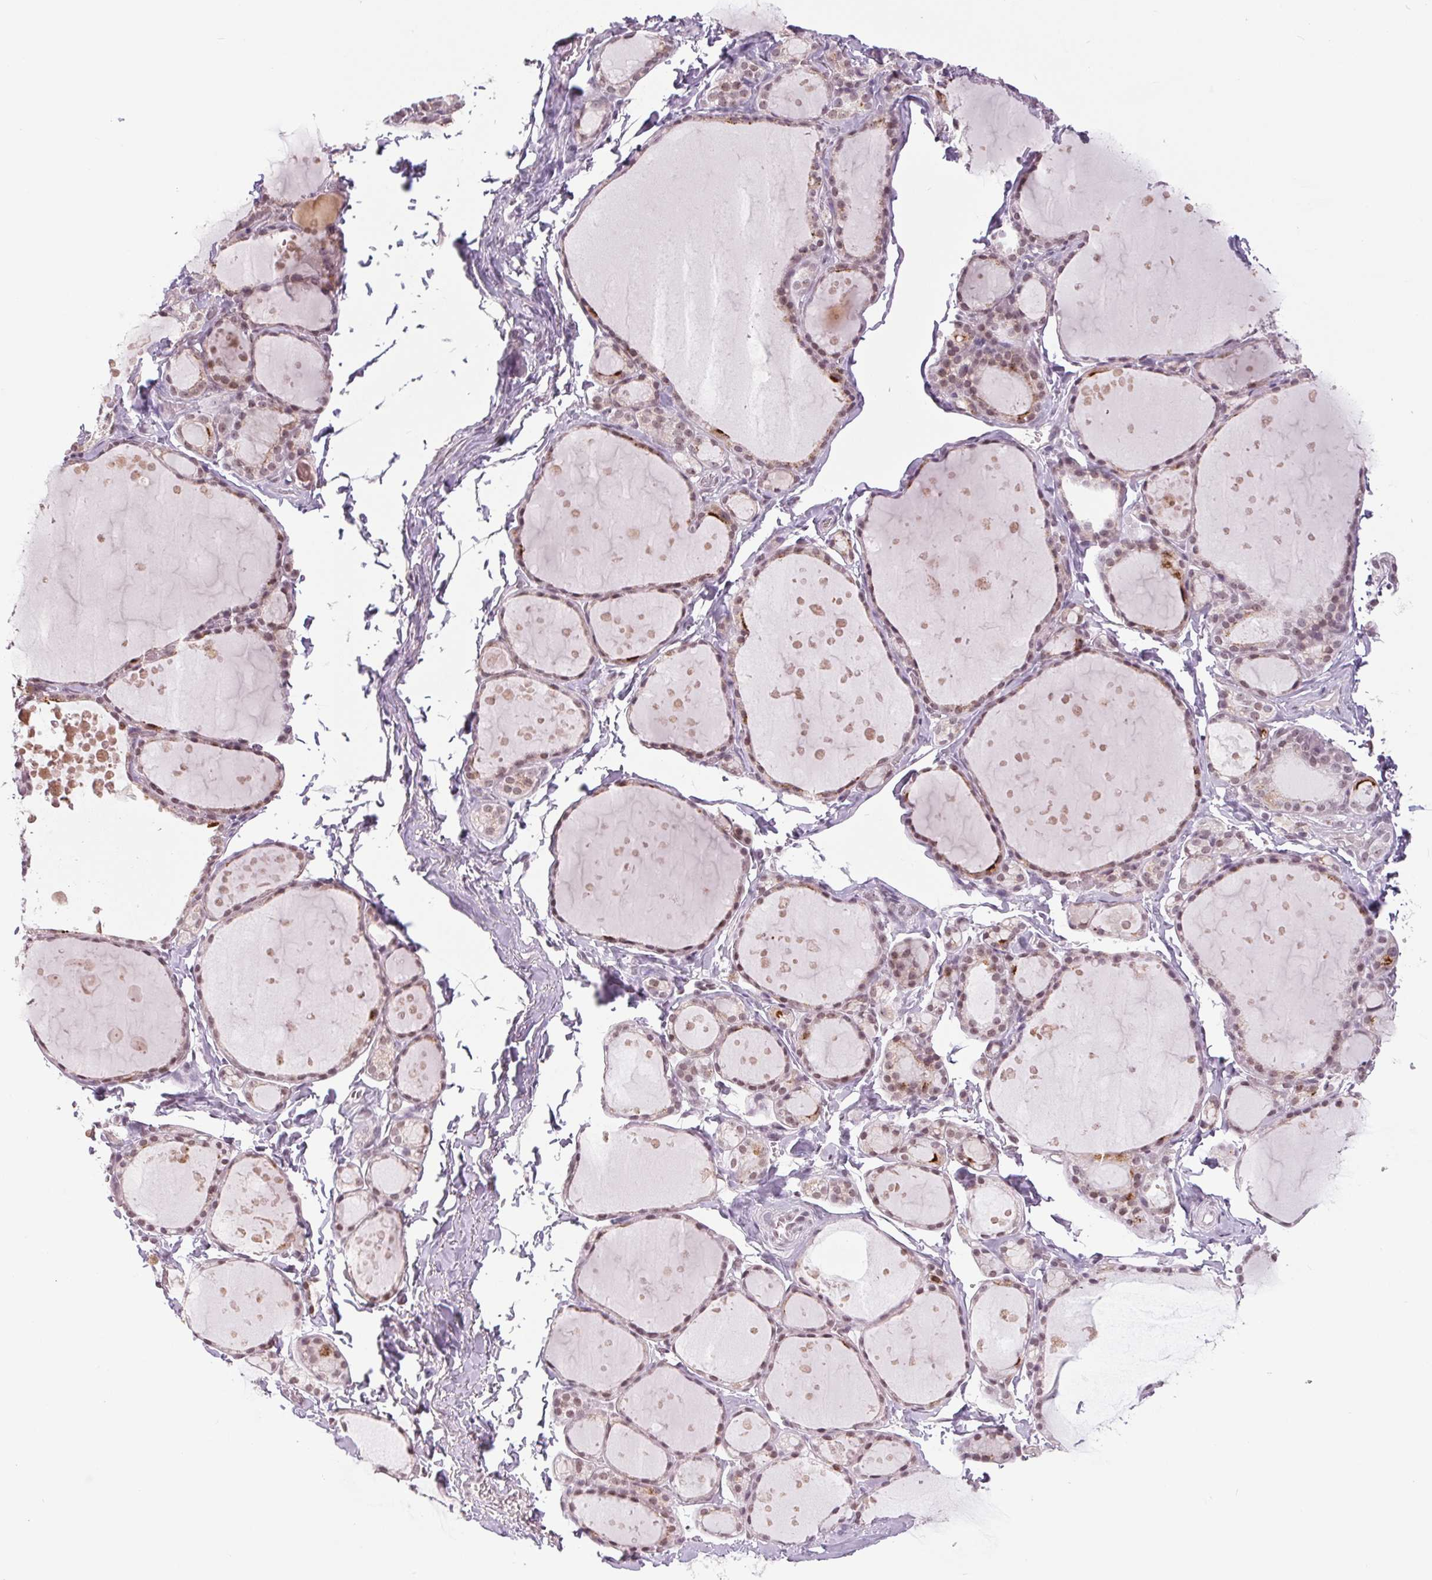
{"staining": {"intensity": "moderate", "quantity": ">75%", "location": "nuclear"}, "tissue": "thyroid gland", "cell_type": "Glandular cells", "image_type": "normal", "snomed": [{"axis": "morphology", "description": "Normal tissue, NOS"}, {"axis": "topography", "description": "Thyroid gland"}], "caption": "Unremarkable thyroid gland displays moderate nuclear staining in about >75% of glandular cells, visualized by immunohistochemistry. The staining is performed using DAB brown chromogen to label protein expression. The nuclei are counter-stained blue using hematoxylin.", "gene": "SMIM6", "patient": {"sex": "male", "age": 68}}